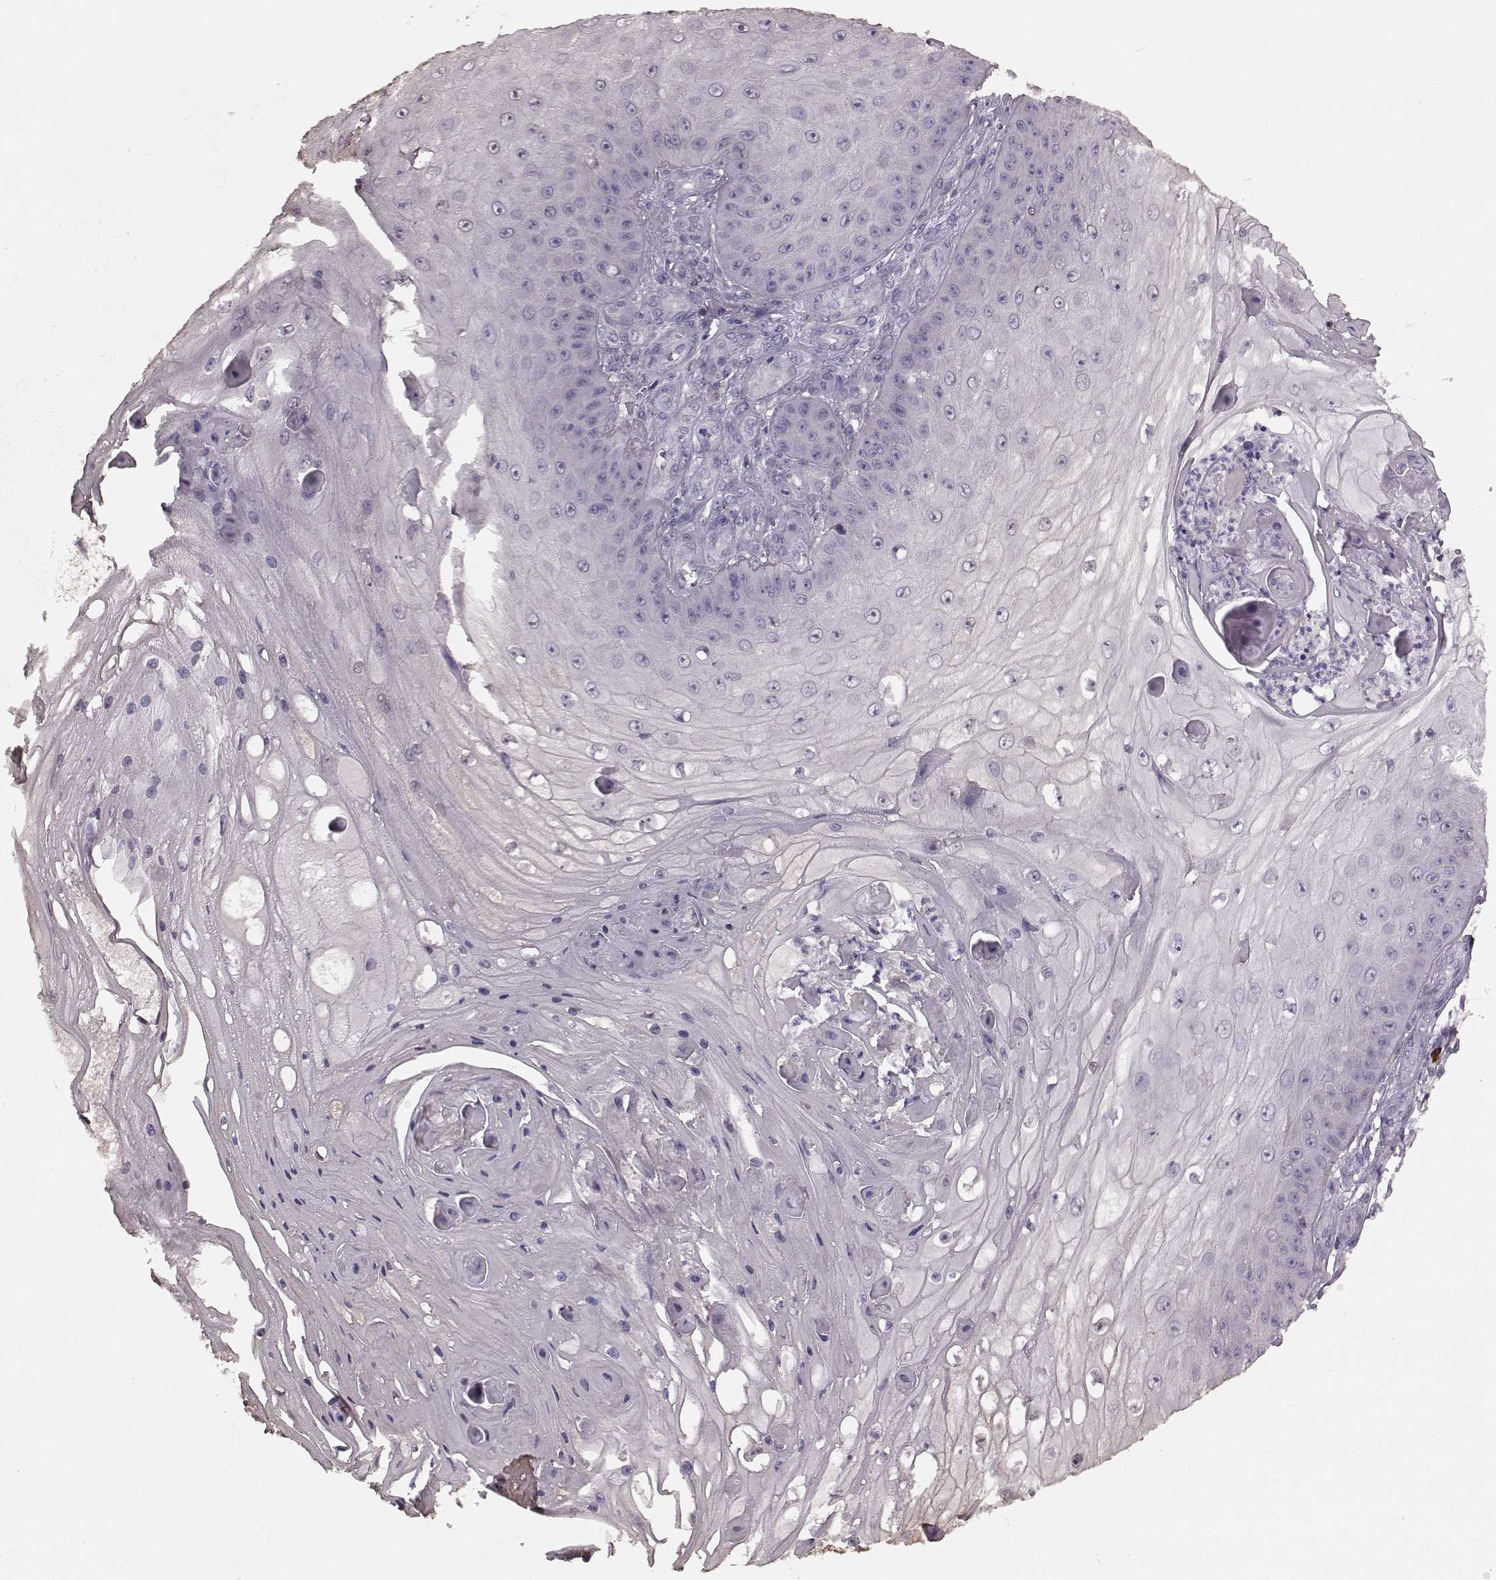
{"staining": {"intensity": "negative", "quantity": "none", "location": "none"}, "tissue": "skin cancer", "cell_type": "Tumor cells", "image_type": "cancer", "snomed": [{"axis": "morphology", "description": "Squamous cell carcinoma, NOS"}, {"axis": "topography", "description": "Skin"}], "caption": "An IHC micrograph of skin cancer (squamous cell carcinoma) is shown. There is no staining in tumor cells of skin cancer (squamous cell carcinoma).", "gene": "PDCD1", "patient": {"sex": "male", "age": 70}}